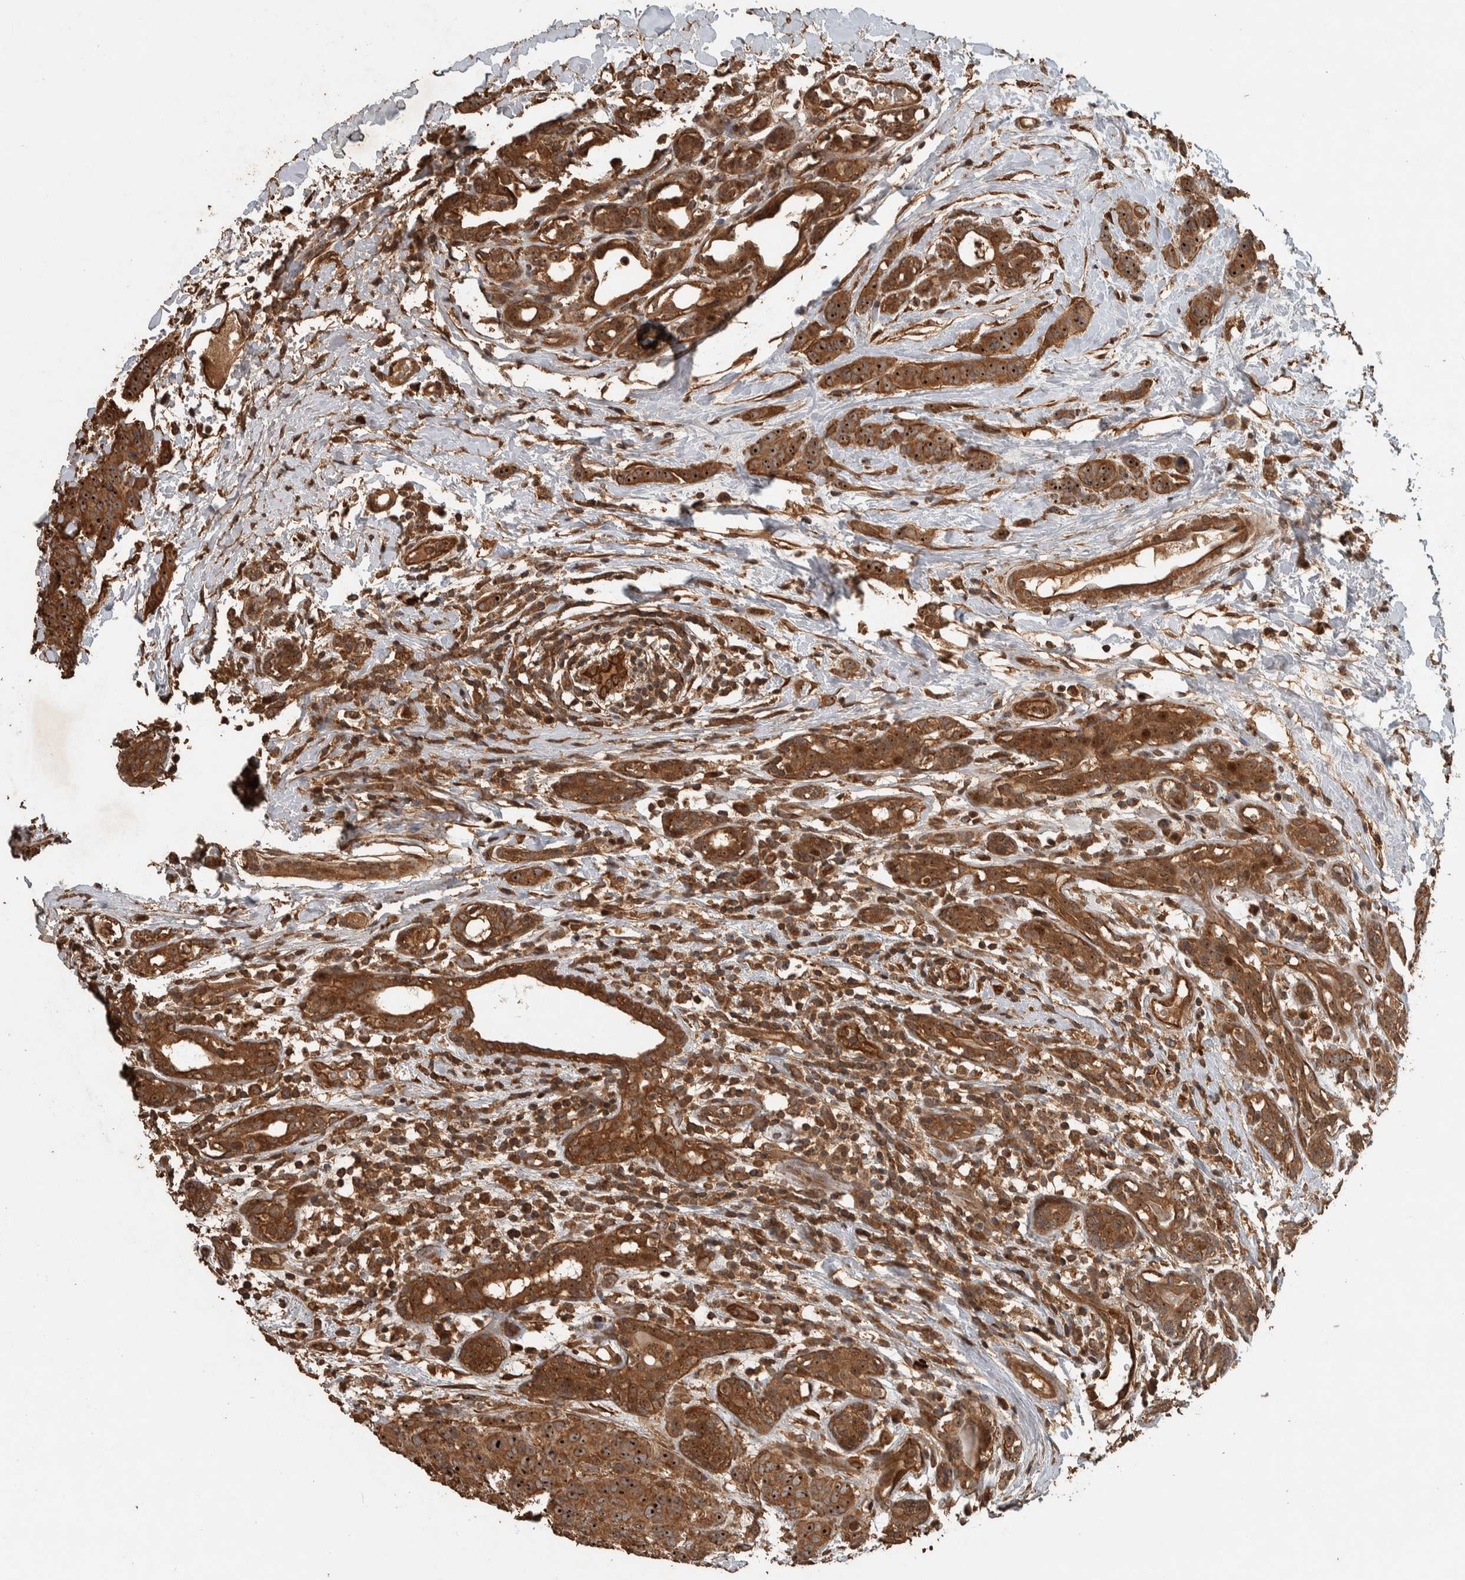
{"staining": {"intensity": "moderate", "quantity": ">75%", "location": "cytoplasmic/membranous,nuclear"}, "tissue": "breast cancer", "cell_type": "Tumor cells", "image_type": "cancer", "snomed": [{"axis": "morphology", "description": "Normal tissue, NOS"}, {"axis": "morphology", "description": "Duct carcinoma"}, {"axis": "topography", "description": "Breast"}], "caption": "IHC micrograph of neoplastic tissue: human breast infiltrating ductal carcinoma stained using immunohistochemistry (IHC) reveals medium levels of moderate protein expression localized specifically in the cytoplasmic/membranous and nuclear of tumor cells, appearing as a cytoplasmic/membranous and nuclear brown color.", "gene": "SPHK1", "patient": {"sex": "female", "age": 40}}